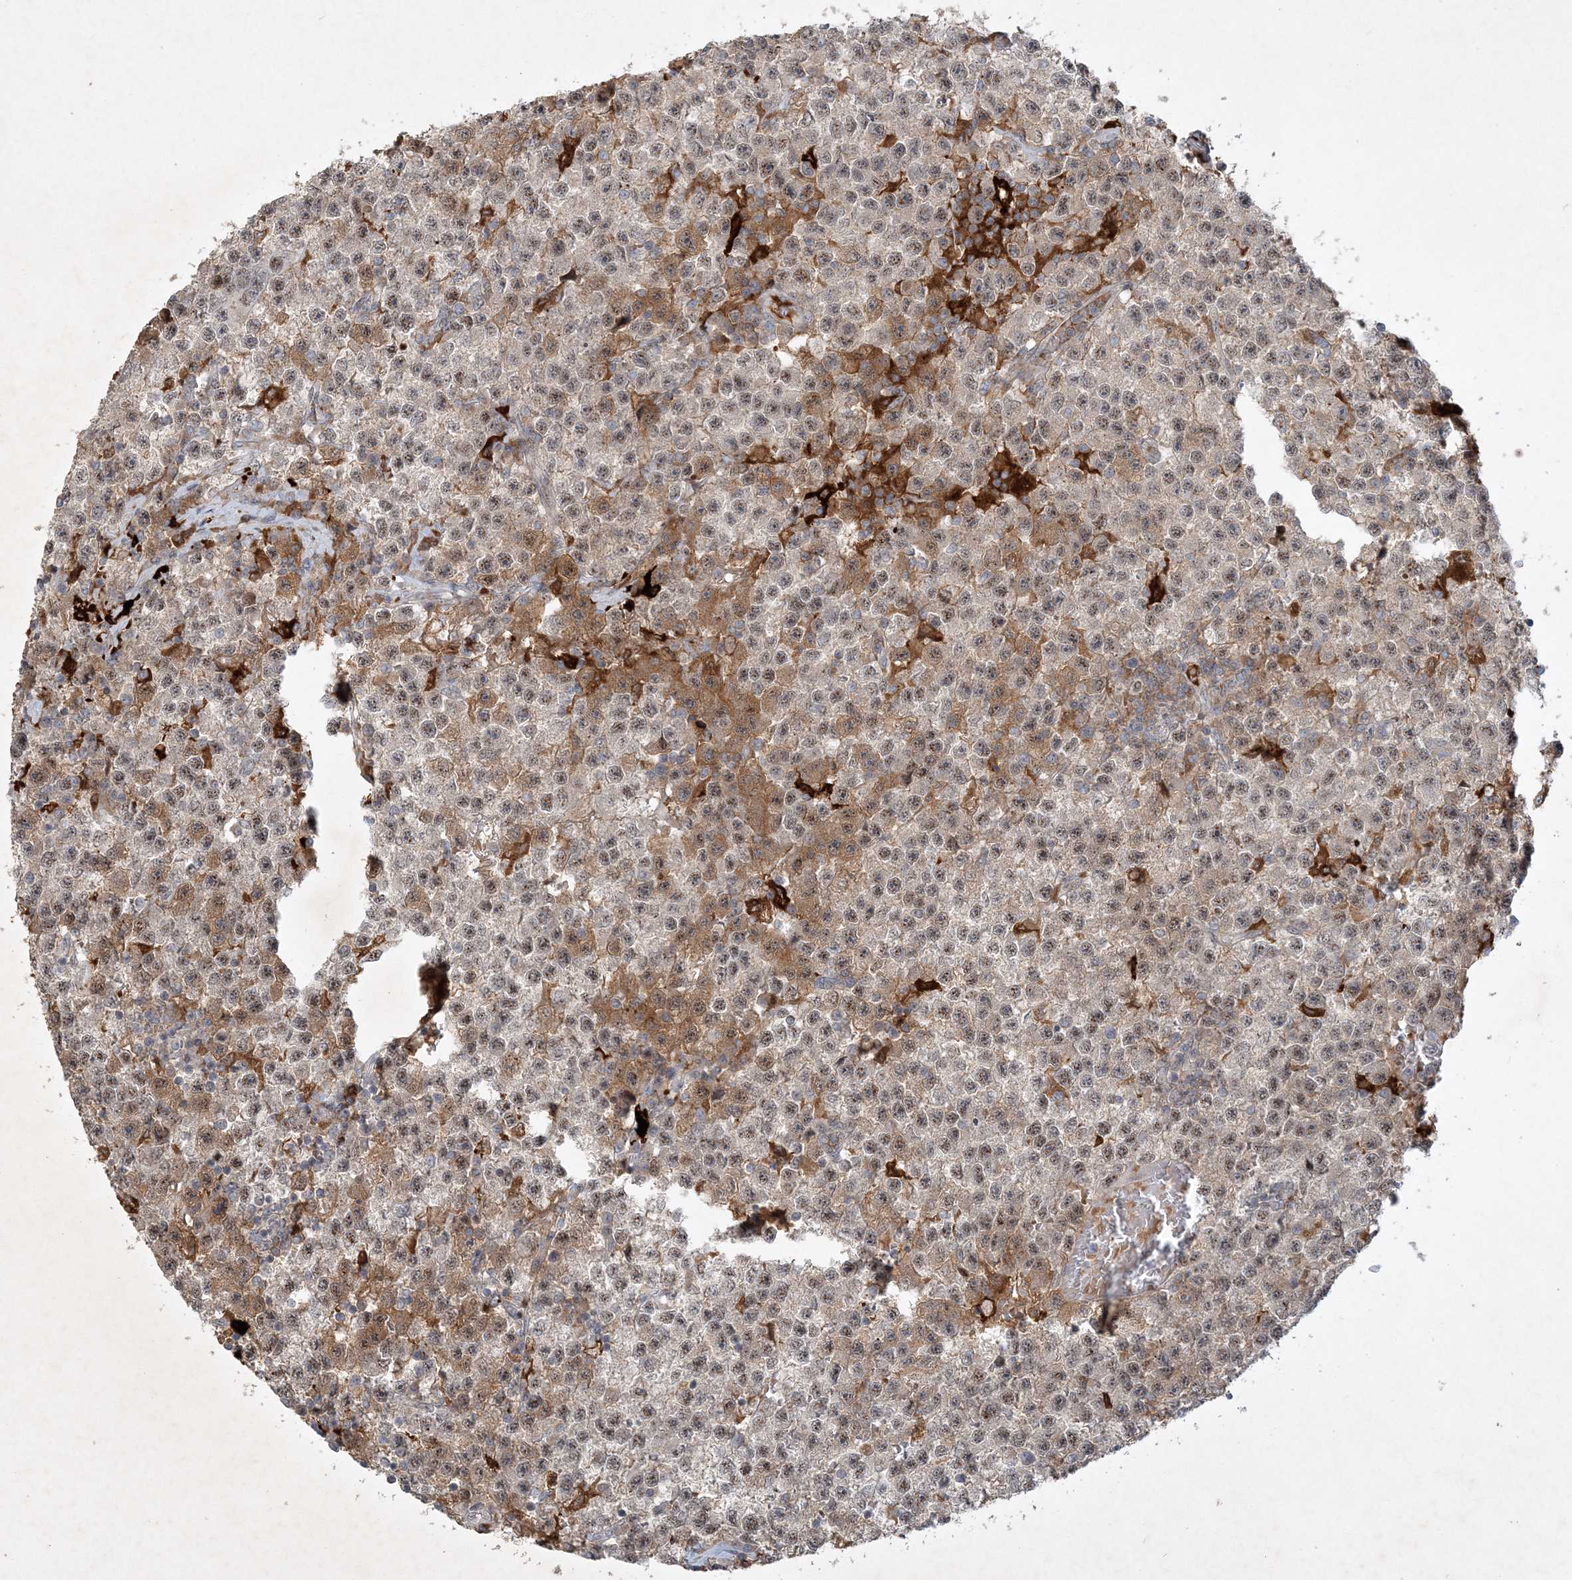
{"staining": {"intensity": "weak", "quantity": ">75%", "location": "nuclear"}, "tissue": "testis cancer", "cell_type": "Tumor cells", "image_type": "cancer", "snomed": [{"axis": "morphology", "description": "Seminoma, NOS"}, {"axis": "topography", "description": "Testis"}], "caption": "The photomicrograph displays staining of testis seminoma, revealing weak nuclear protein expression (brown color) within tumor cells. Nuclei are stained in blue.", "gene": "THG1L", "patient": {"sex": "male", "age": 22}}